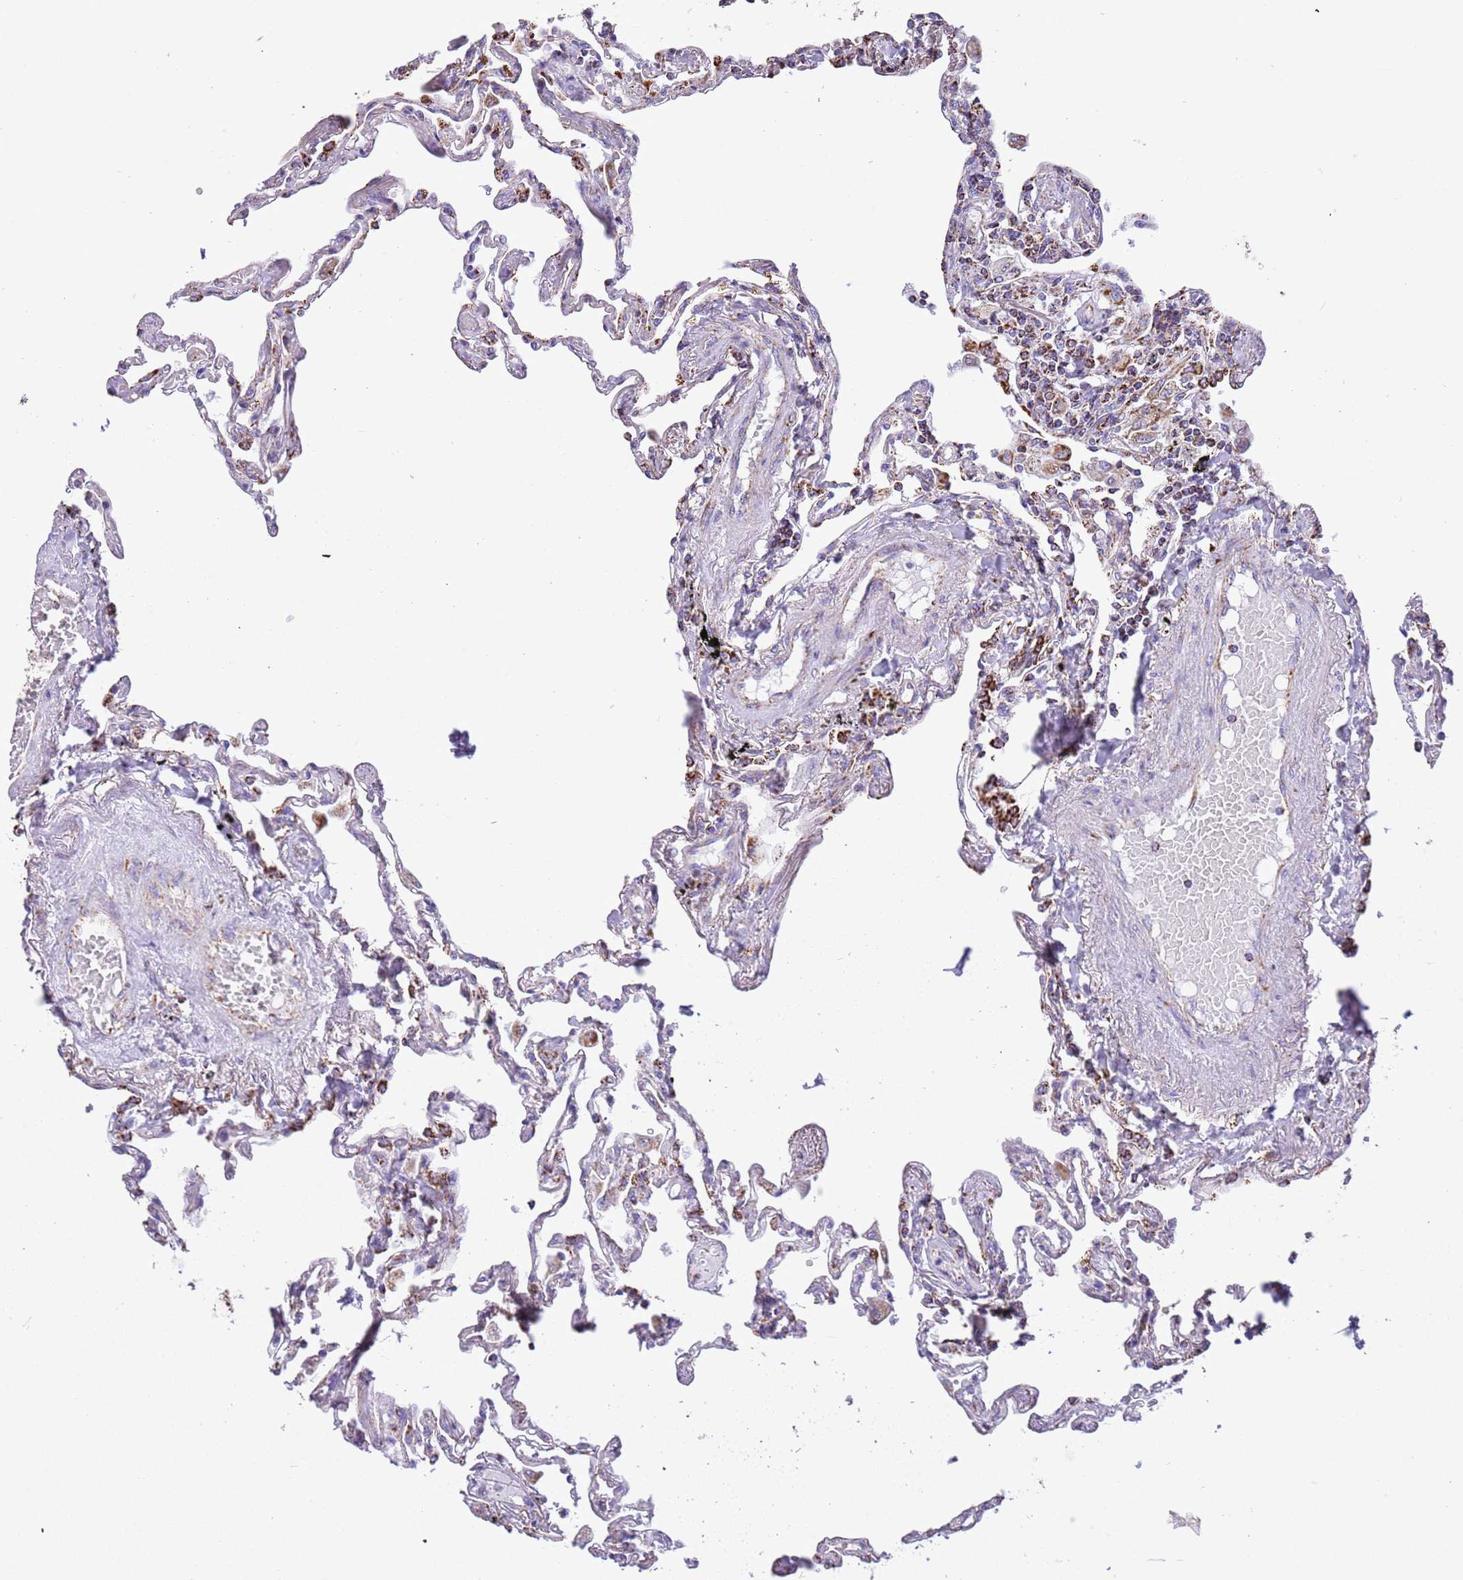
{"staining": {"intensity": "moderate", "quantity": "<25%", "location": "cytoplasmic/membranous"}, "tissue": "lung", "cell_type": "Alveolar cells", "image_type": "normal", "snomed": [{"axis": "morphology", "description": "Normal tissue, NOS"}, {"axis": "topography", "description": "Lung"}], "caption": "Protein expression analysis of unremarkable human lung reveals moderate cytoplasmic/membranous staining in approximately <25% of alveolar cells. The staining is performed using DAB brown chromogen to label protein expression. The nuclei are counter-stained blue using hematoxylin.", "gene": "SUCLG2", "patient": {"sex": "female", "age": 67}}